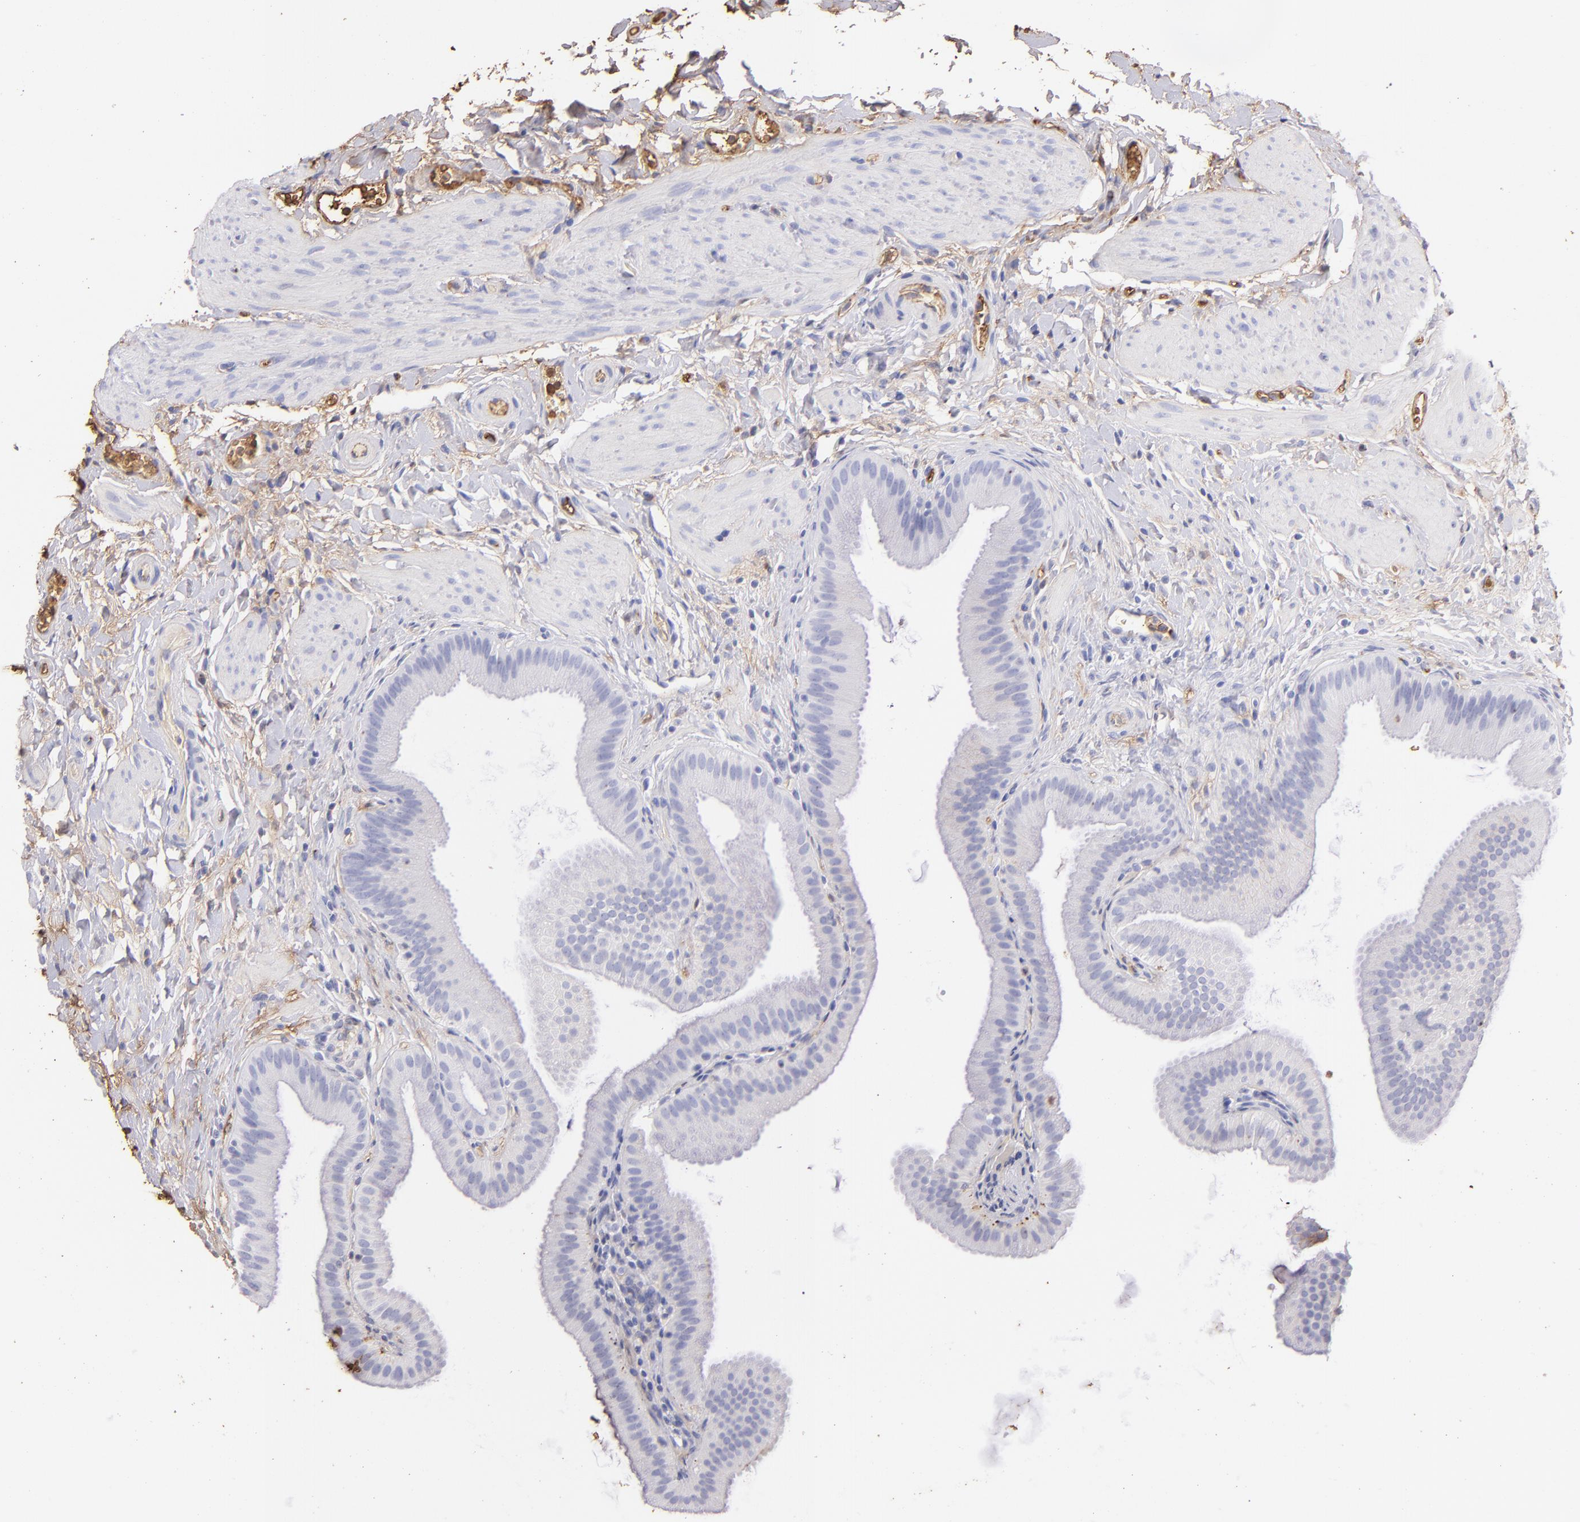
{"staining": {"intensity": "negative", "quantity": "none", "location": "none"}, "tissue": "gallbladder", "cell_type": "Glandular cells", "image_type": "normal", "snomed": [{"axis": "morphology", "description": "Normal tissue, NOS"}, {"axis": "topography", "description": "Gallbladder"}], "caption": "DAB immunohistochemical staining of normal human gallbladder shows no significant expression in glandular cells.", "gene": "FGB", "patient": {"sex": "female", "age": 63}}